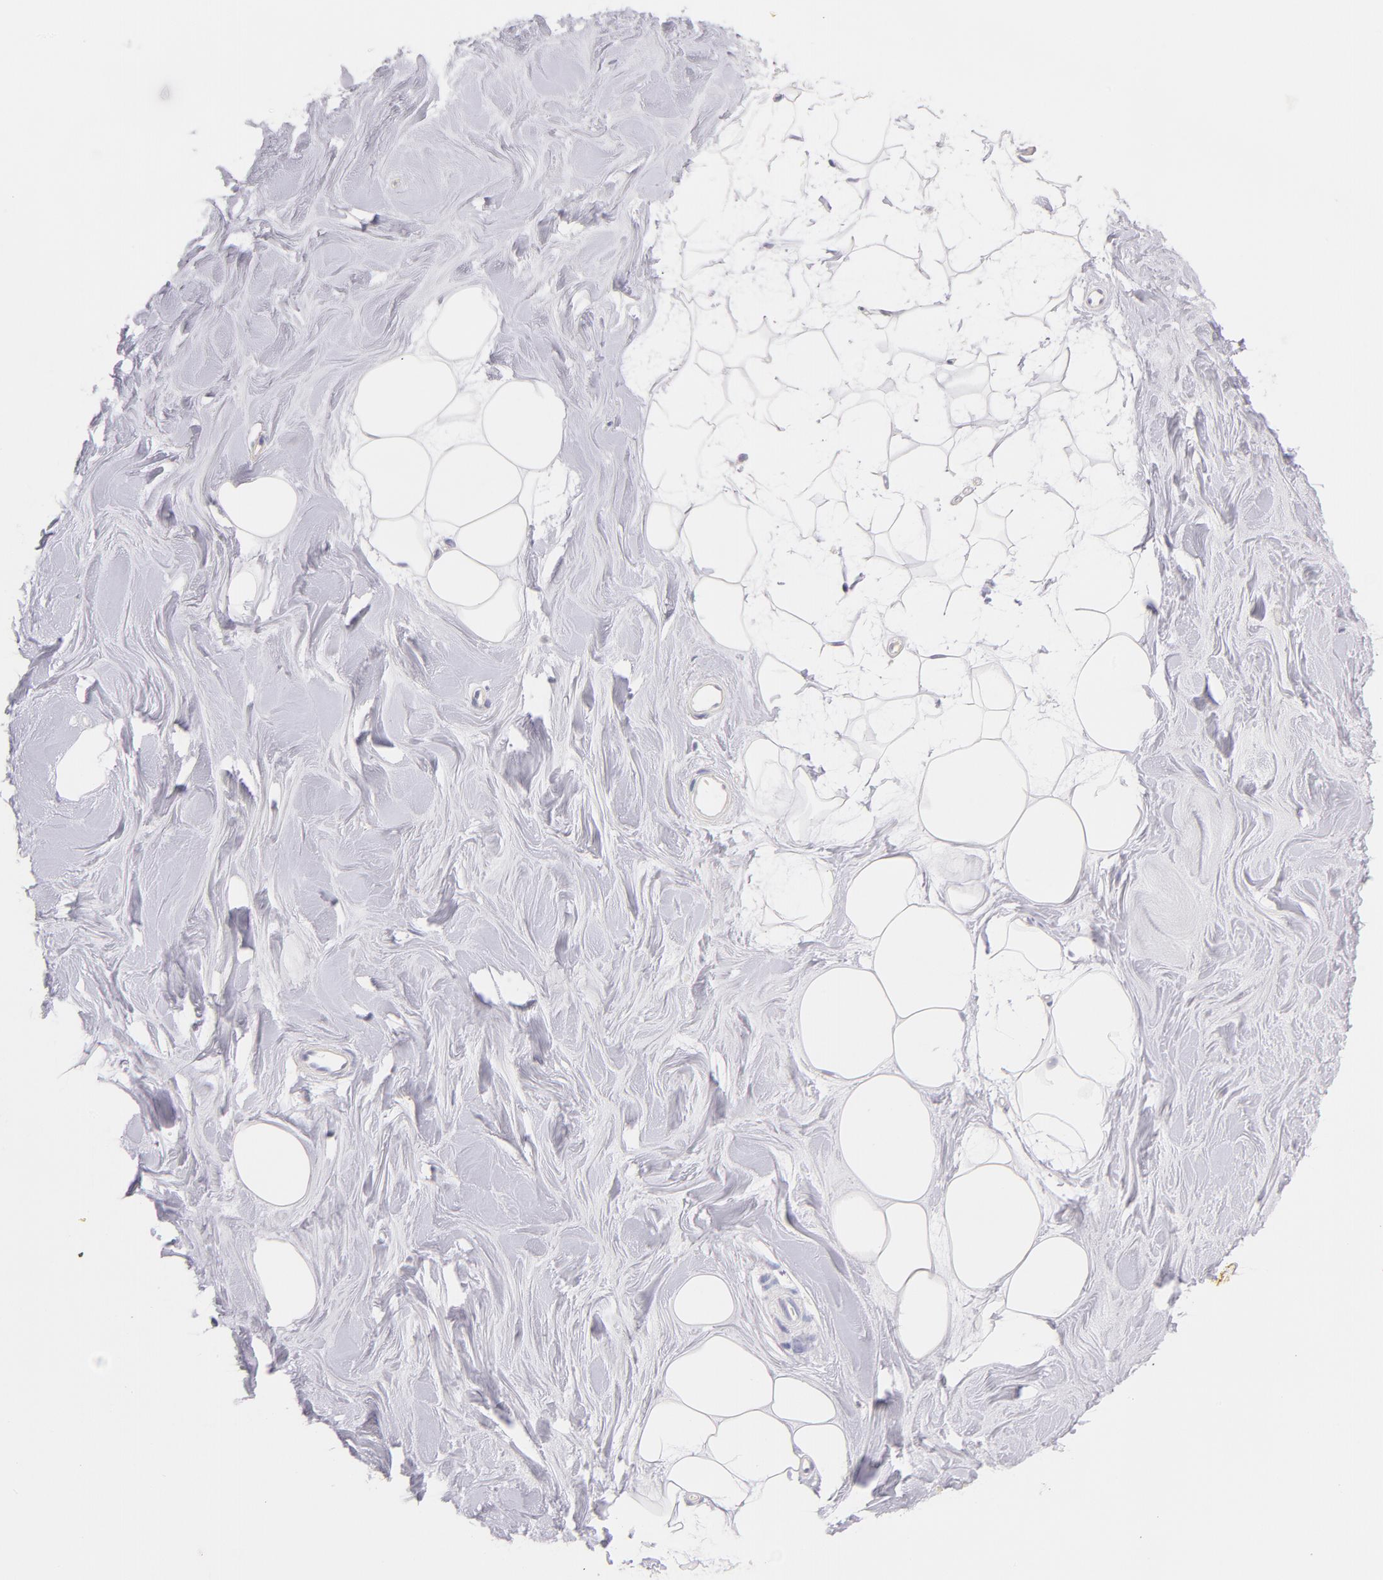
{"staining": {"intensity": "negative", "quantity": "none", "location": "none"}, "tissue": "adipose tissue", "cell_type": "Adipocytes", "image_type": "normal", "snomed": [{"axis": "morphology", "description": "Normal tissue, NOS"}, {"axis": "topography", "description": "Breast"}], "caption": "The immunohistochemistry (IHC) image has no significant staining in adipocytes of adipose tissue.", "gene": "CD44", "patient": {"sex": "female", "age": 44}}